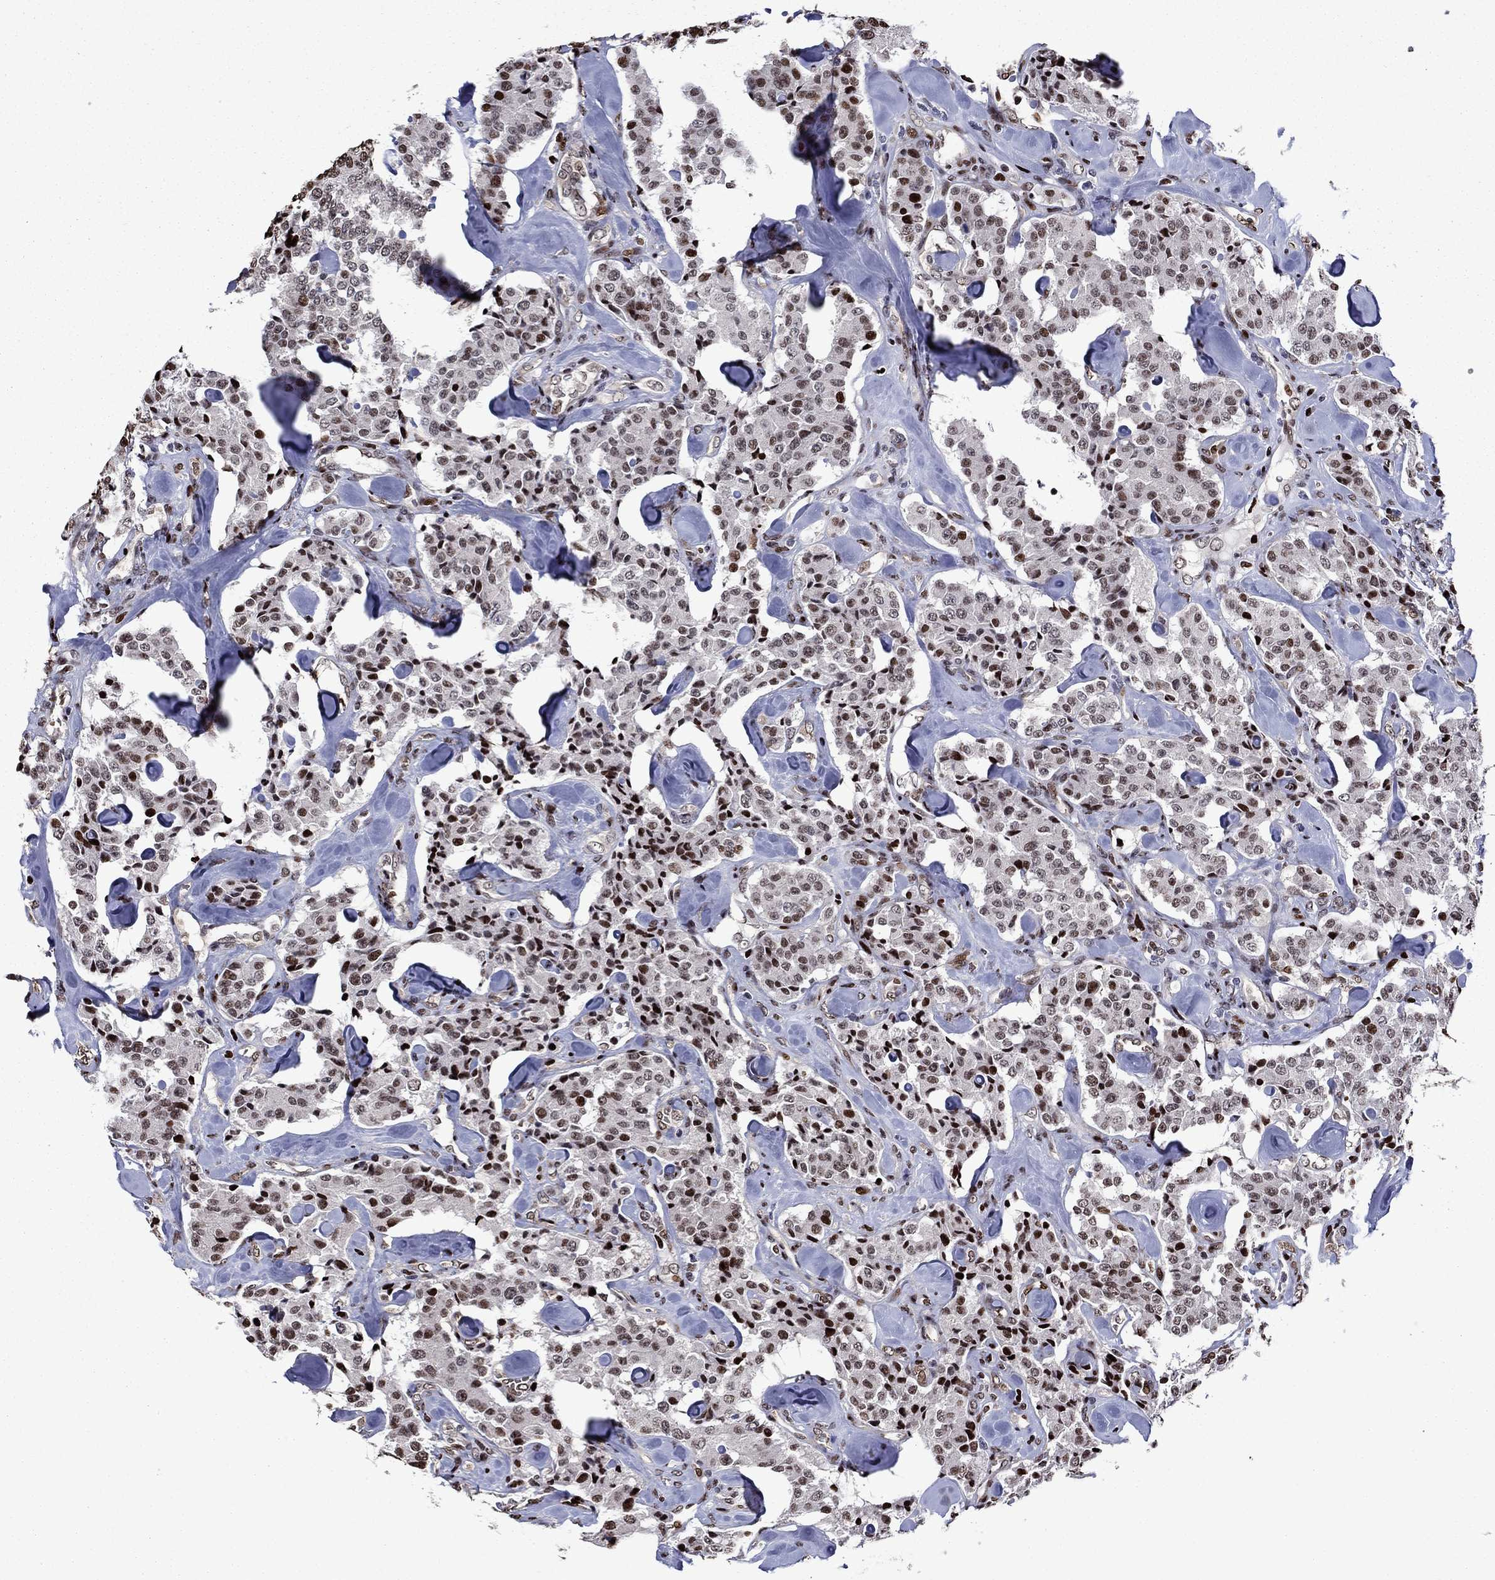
{"staining": {"intensity": "strong", "quantity": "25%-75%", "location": "nuclear"}, "tissue": "carcinoid", "cell_type": "Tumor cells", "image_type": "cancer", "snomed": [{"axis": "morphology", "description": "Carcinoid, malignant, NOS"}, {"axis": "topography", "description": "Pancreas"}], "caption": "Malignant carcinoid tissue demonstrates strong nuclear expression in about 25%-75% of tumor cells", "gene": "LIMK1", "patient": {"sex": "male", "age": 41}}